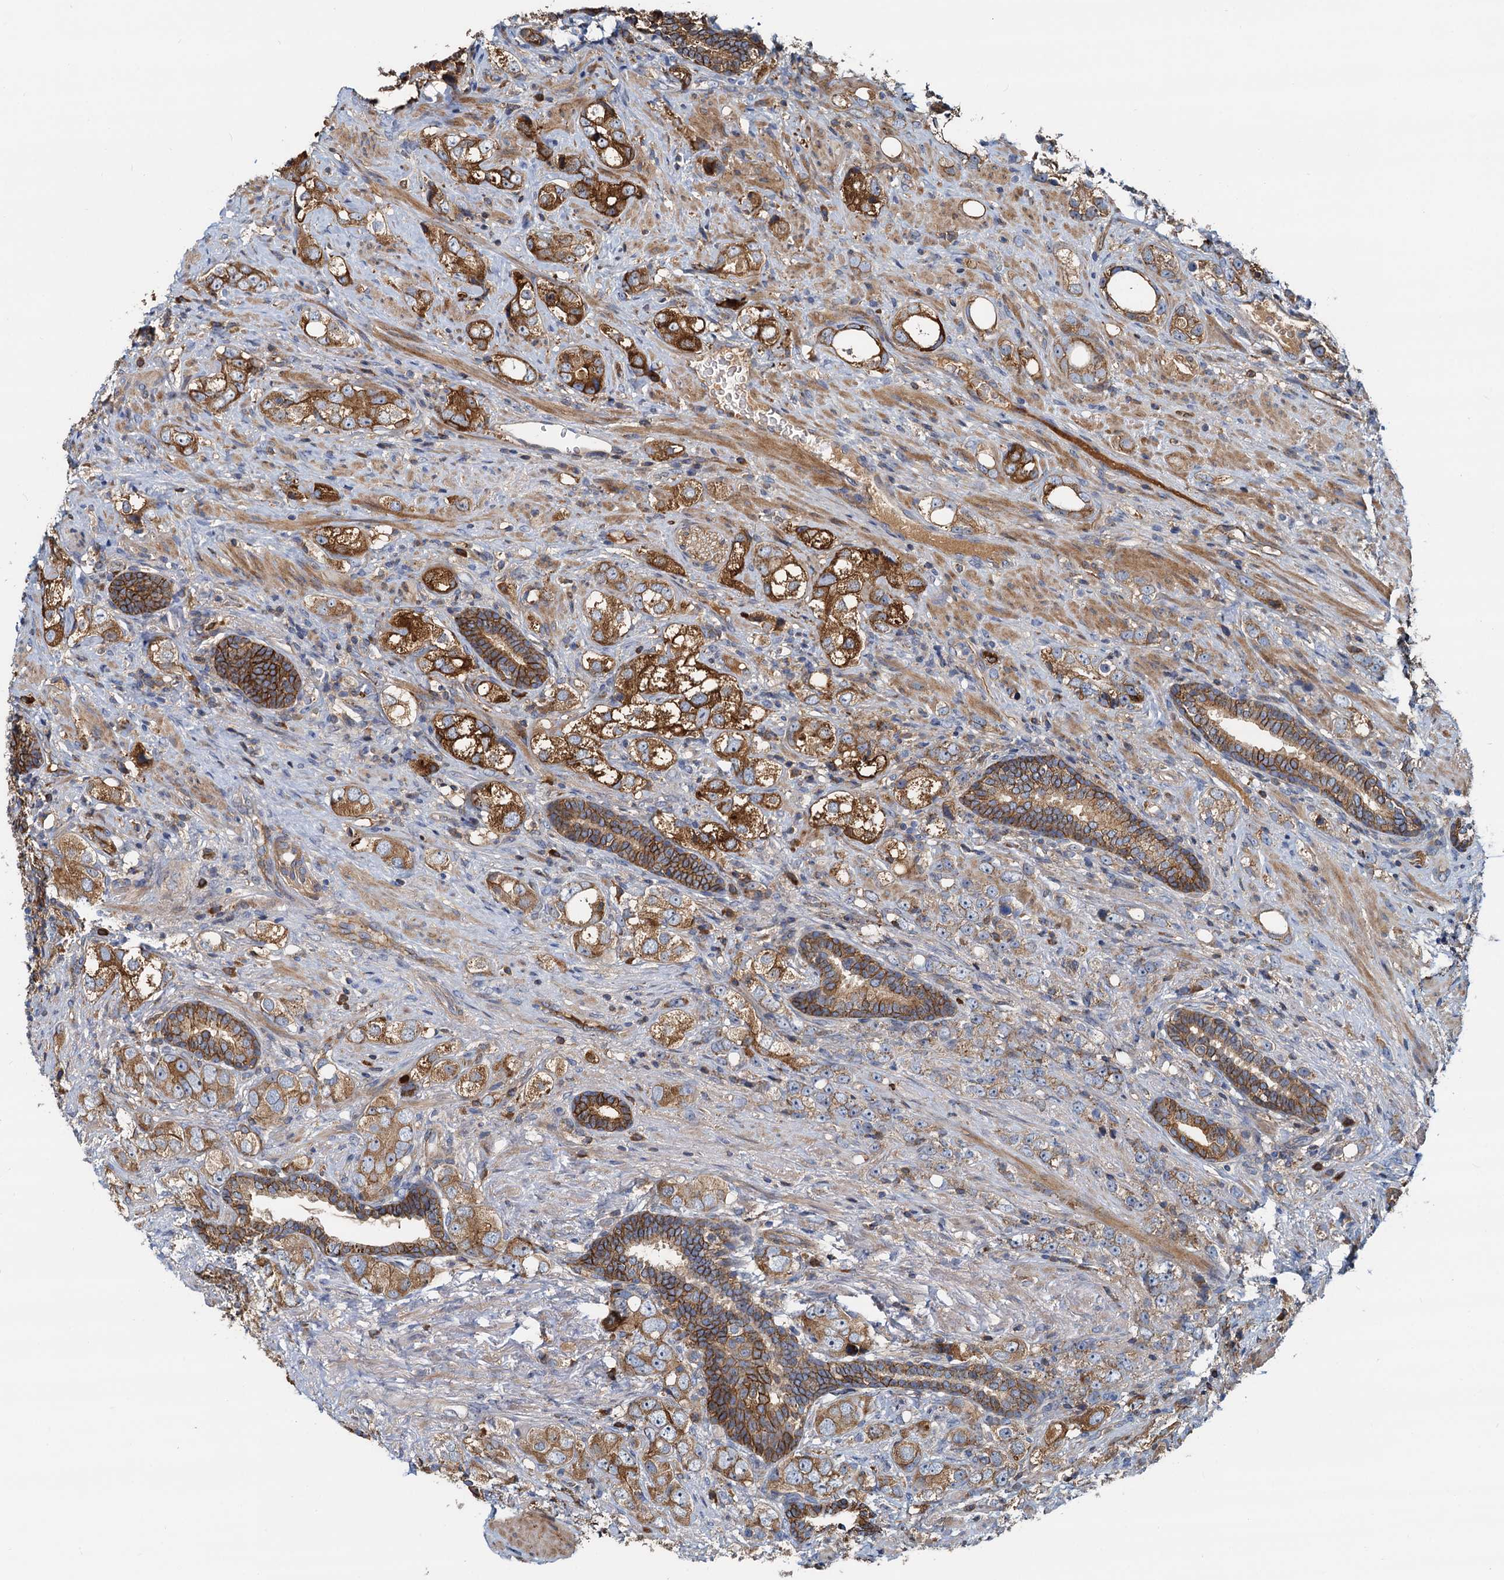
{"staining": {"intensity": "strong", "quantity": "25%-75%", "location": "cytoplasmic/membranous"}, "tissue": "prostate cancer", "cell_type": "Tumor cells", "image_type": "cancer", "snomed": [{"axis": "morphology", "description": "Adenocarcinoma, High grade"}, {"axis": "topography", "description": "Prostate"}], "caption": "Tumor cells exhibit high levels of strong cytoplasmic/membranous expression in about 25%-75% of cells in prostate adenocarcinoma (high-grade).", "gene": "LNX2", "patient": {"sex": "male", "age": 63}}